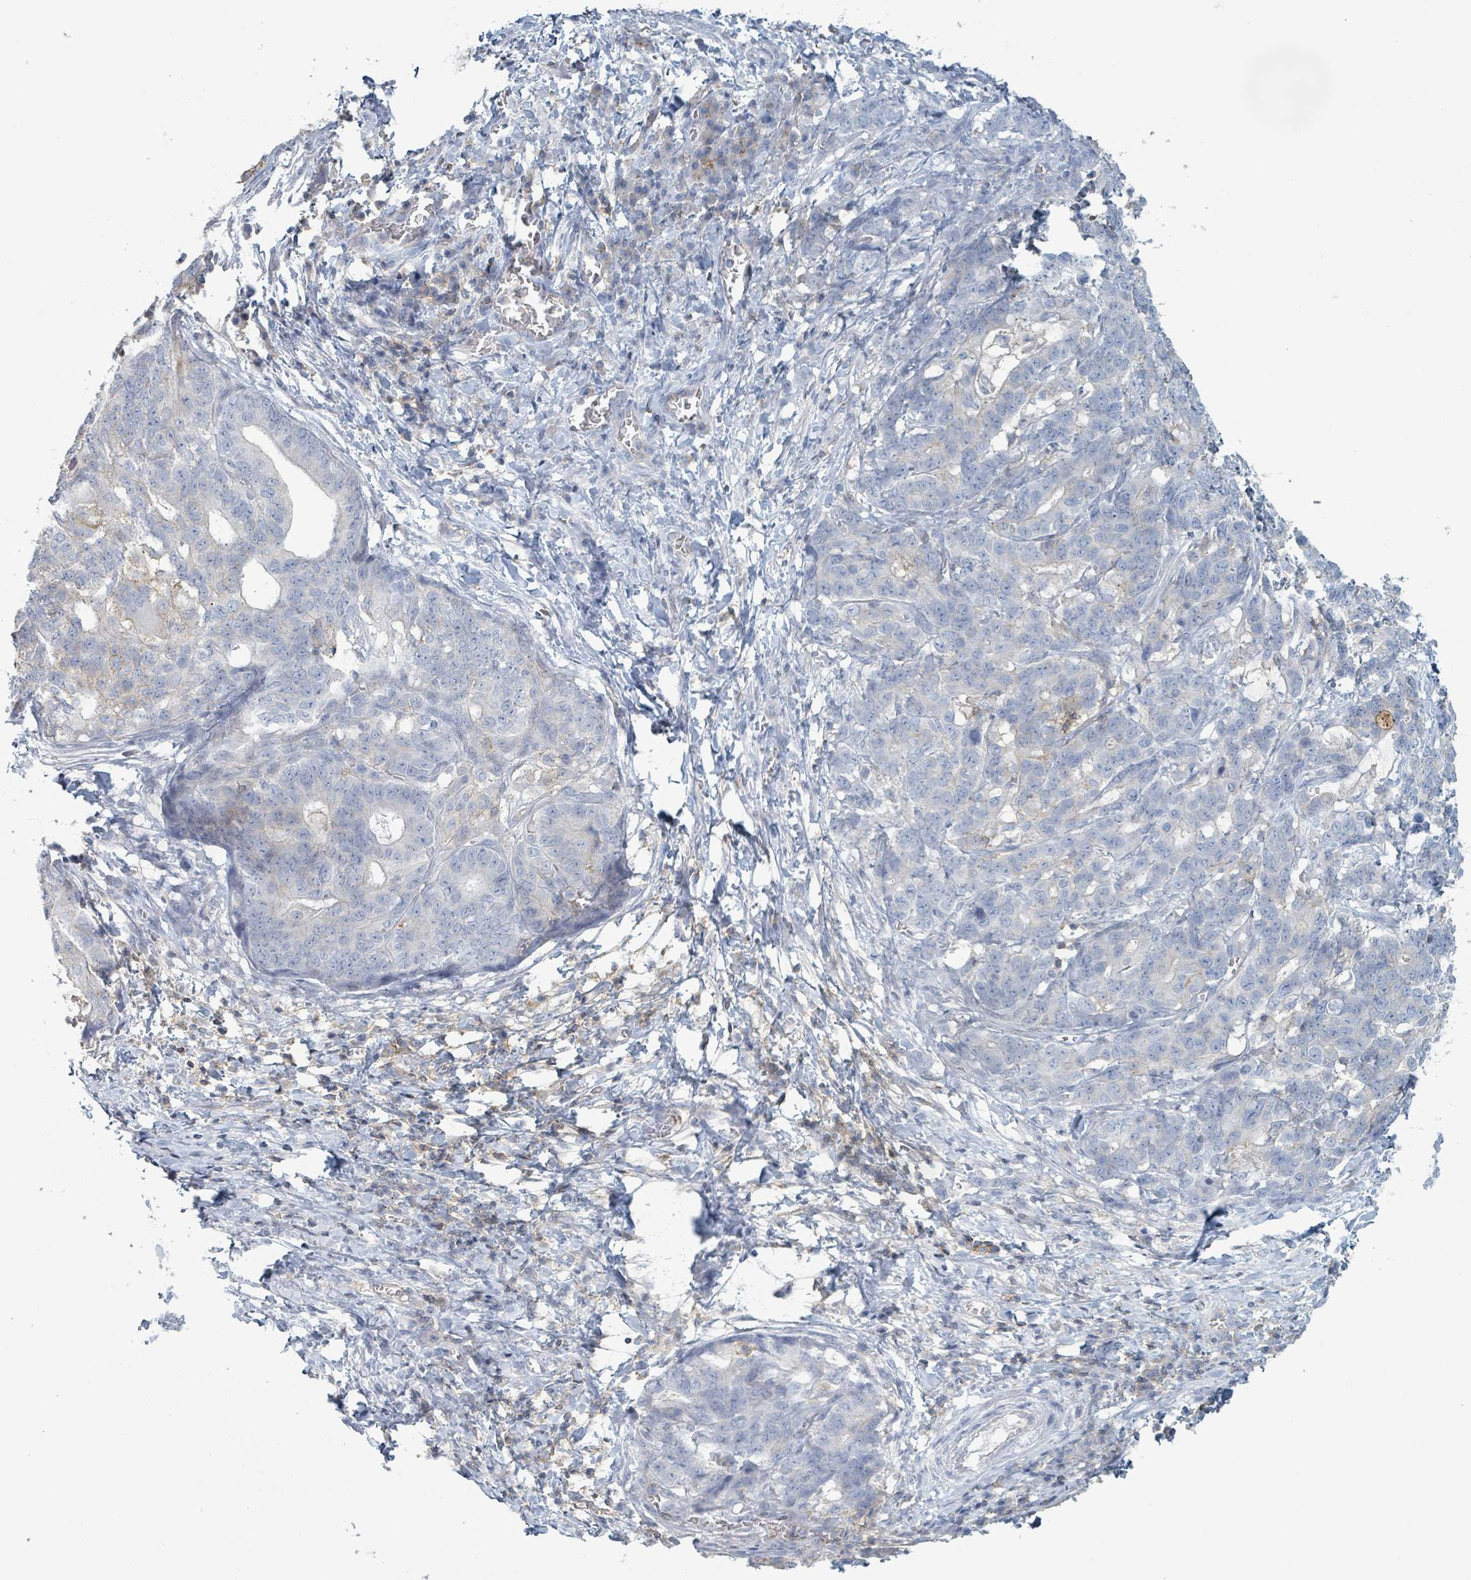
{"staining": {"intensity": "negative", "quantity": "none", "location": "none"}, "tissue": "stomach cancer", "cell_type": "Tumor cells", "image_type": "cancer", "snomed": [{"axis": "morphology", "description": "Normal tissue, NOS"}, {"axis": "morphology", "description": "Adenocarcinoma, NOS"}, {"axis": "topography", "description": "Stomach"}], "caption": "This image is of stomach adenocarcinoma stained with IHC to label a protein in brown with the nuclei are counter-stained blue. There is no expression in tumor cells. (Immunohistochemistry, brightfield microscopy, high magnification).", "gene": "TNFRSF14", "patient": {"sex": "female", "age": 64}}